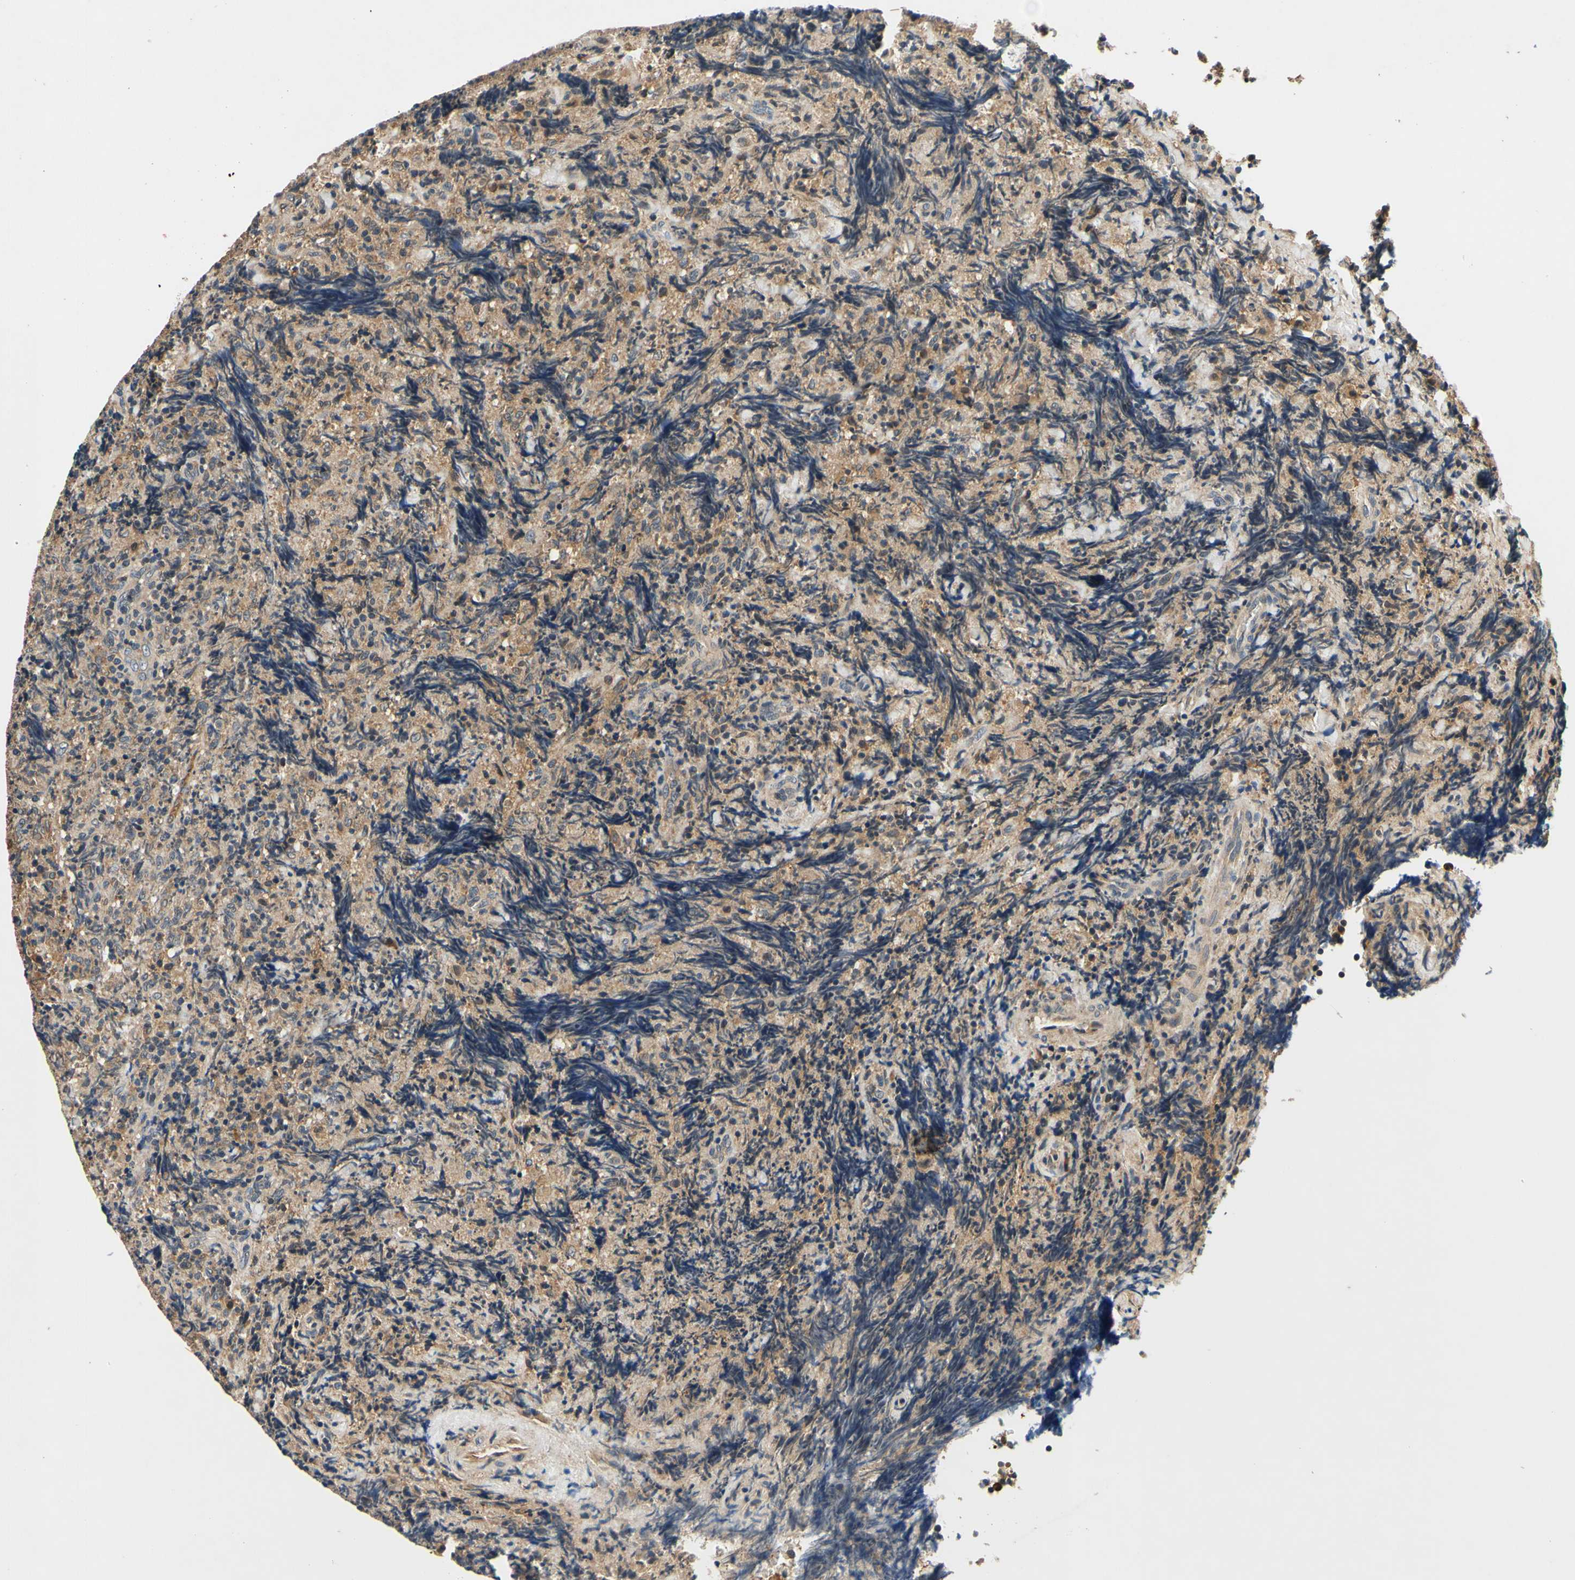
{"staining": {"intensity": "weak", "quantity": "25%-75%", "location": "cytoplasmic/membranous"}, "tissue": "lymphoma", "cell_type": "Tumor cells", "image_type": "cancer", "snomed": [{"axis": "morphology", "description": "Malignant lymphoma, non-Hodgkin's type, High grade"}, {"axis": "topography", "description": "Tonsil"}], "caption": "Lymphoma stained with a brown dye shows weak cytoplasmic/membranous positive staining in about 25%-75% of tumor cells.", "gene": "PLA2G4A", "patient": {"sex": "female", "age": 36}}